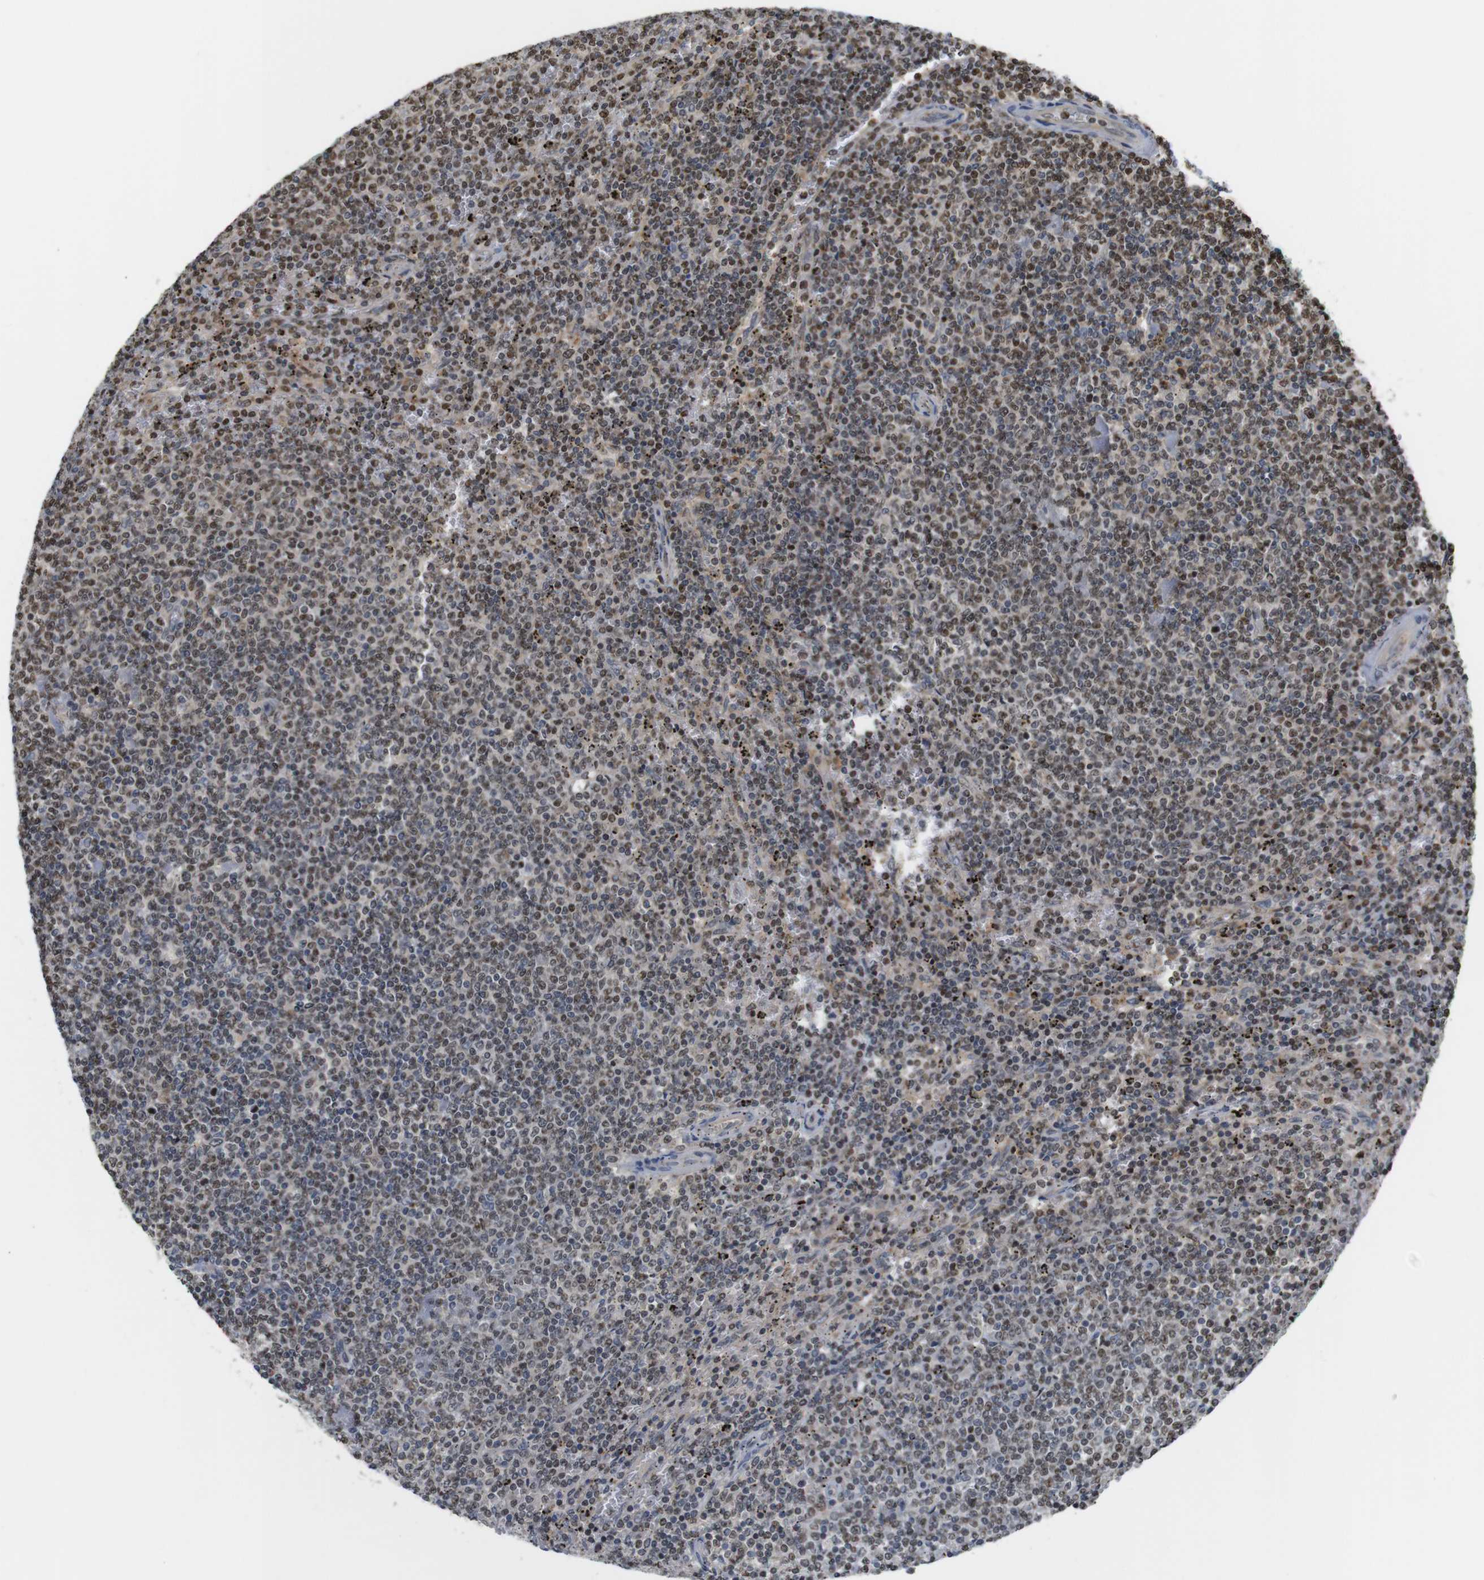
{"staining": {"intensity": "moderate", "quantity": "25%-75%", "location": "nuclear"}, "tissue": "lymphoma", "cell_type": "Tumor cells", "image_type": "cancer", "snomed": [{"axis": "morphology", "description": "Malignant lymphoma, non-Hodgkin's type, Low grade"}, {"axis": "topography", "description": "Spleen"}], "caption": "This micrograph exhibits immunohistochemistry staining of malignant lymphoma, non-Hodgkin's type (low-grade), with medium moderate nuclear expression in approximately 25%-75% of tumor cells.", "gene": "MBD1", "patient": {"sex": "female", "age": 50}}